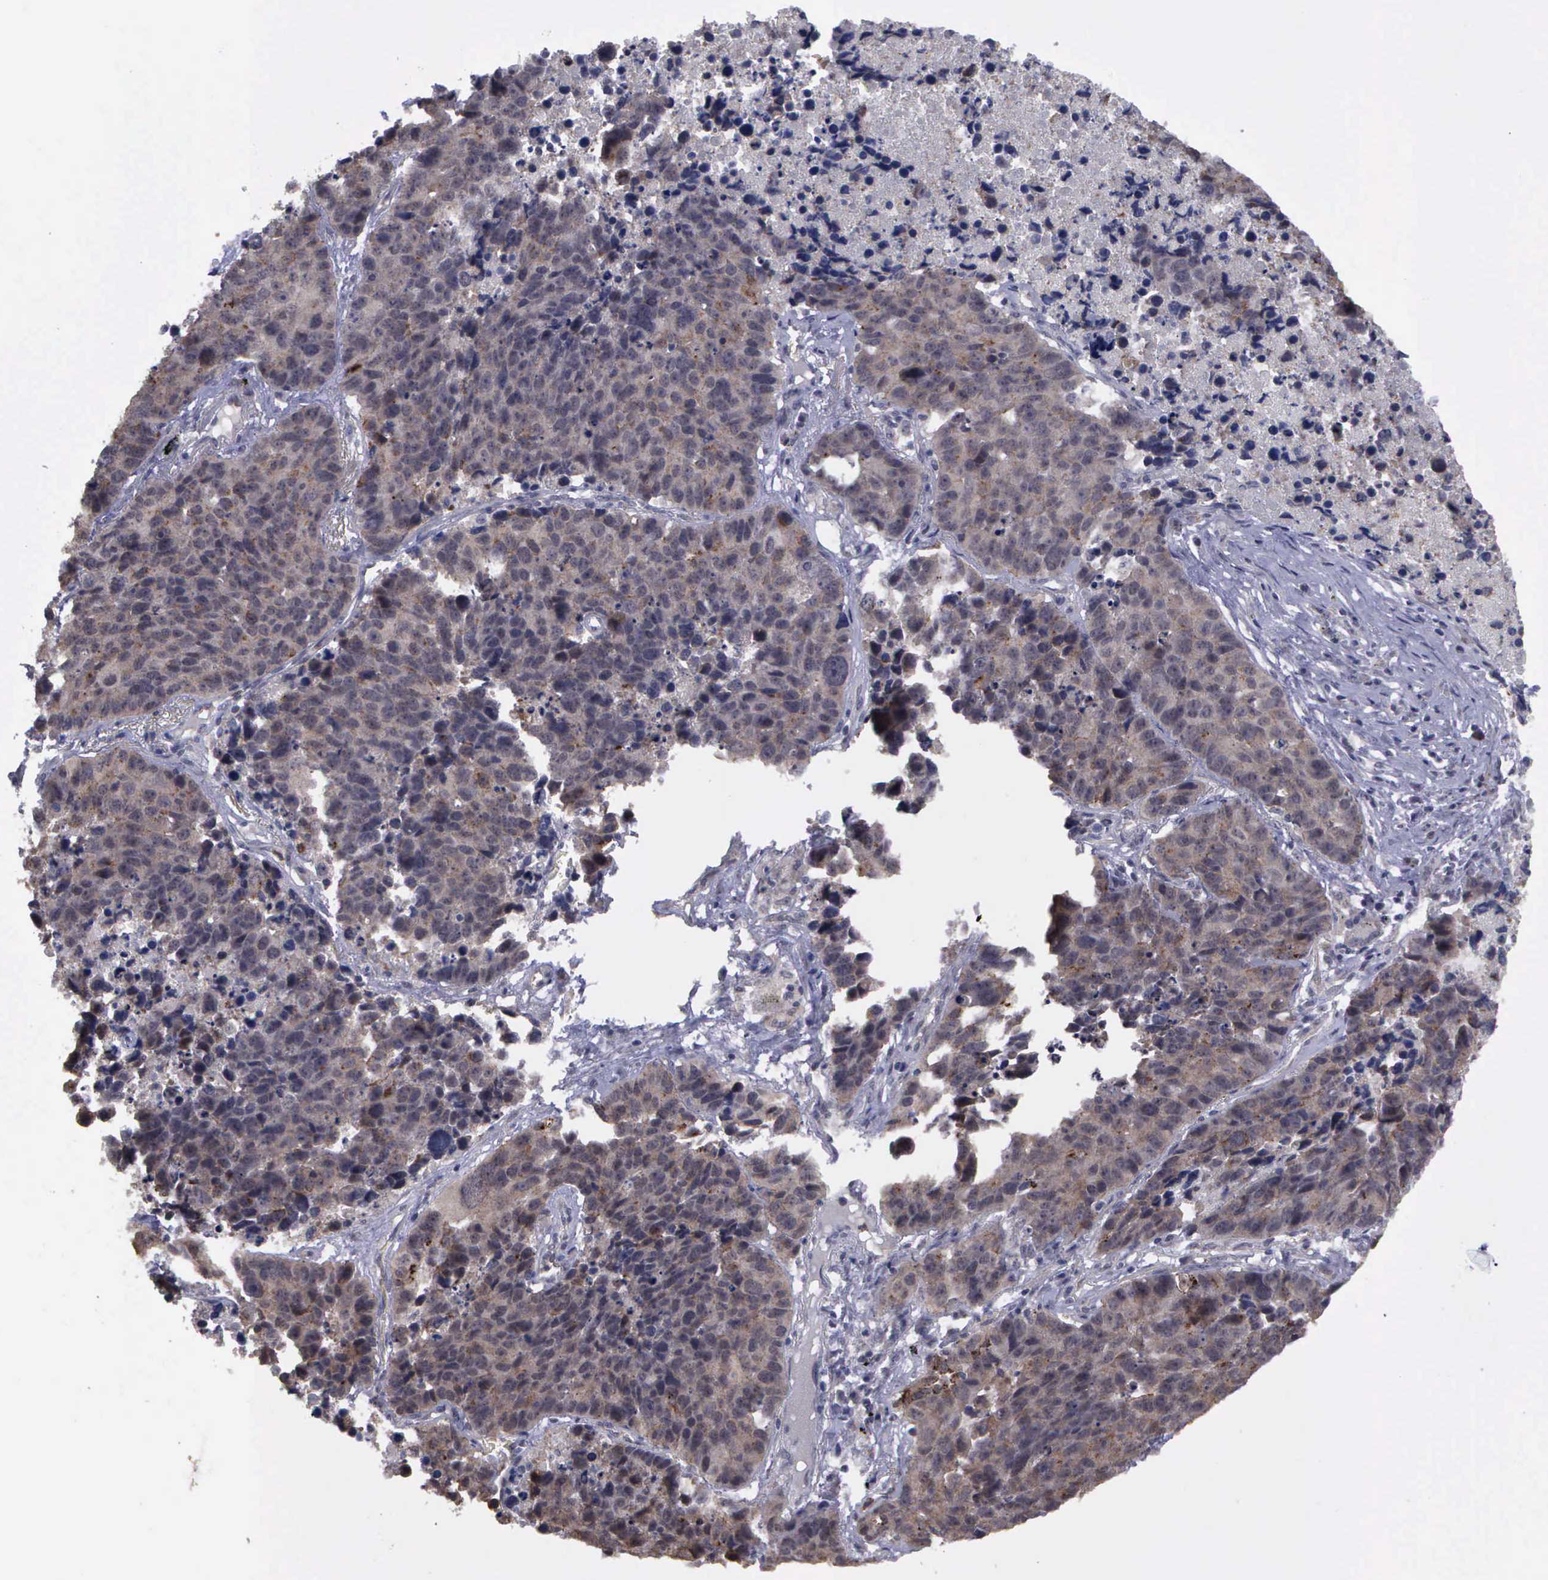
{"staining": {"intensity": "weak", "quantity": ">75%", "location": "cytoplasmic/membranous"}, "tissue": "lung cancer", "cell_type": "Tumor cells", "image_type": "cancer", "snomed": [{"axis": "morphology", "description": "Carcinoid, malignant, NOS"}, {"axis": "topography", "description": "Lung"}], "caption": "A micrograph of lung cancer (carcinoid (malignant)) stained for a protein demonstrates weak cytoplasmic/membranous brown staining in tumor cells. The staining was performed using DAB to visualize the protein expression in brown, while the nuclei were stained in blue with hematoxylin (Magnification: 20x).", "gene": "MAP3K9", "patient": {"sex": "male", "age": 60}}